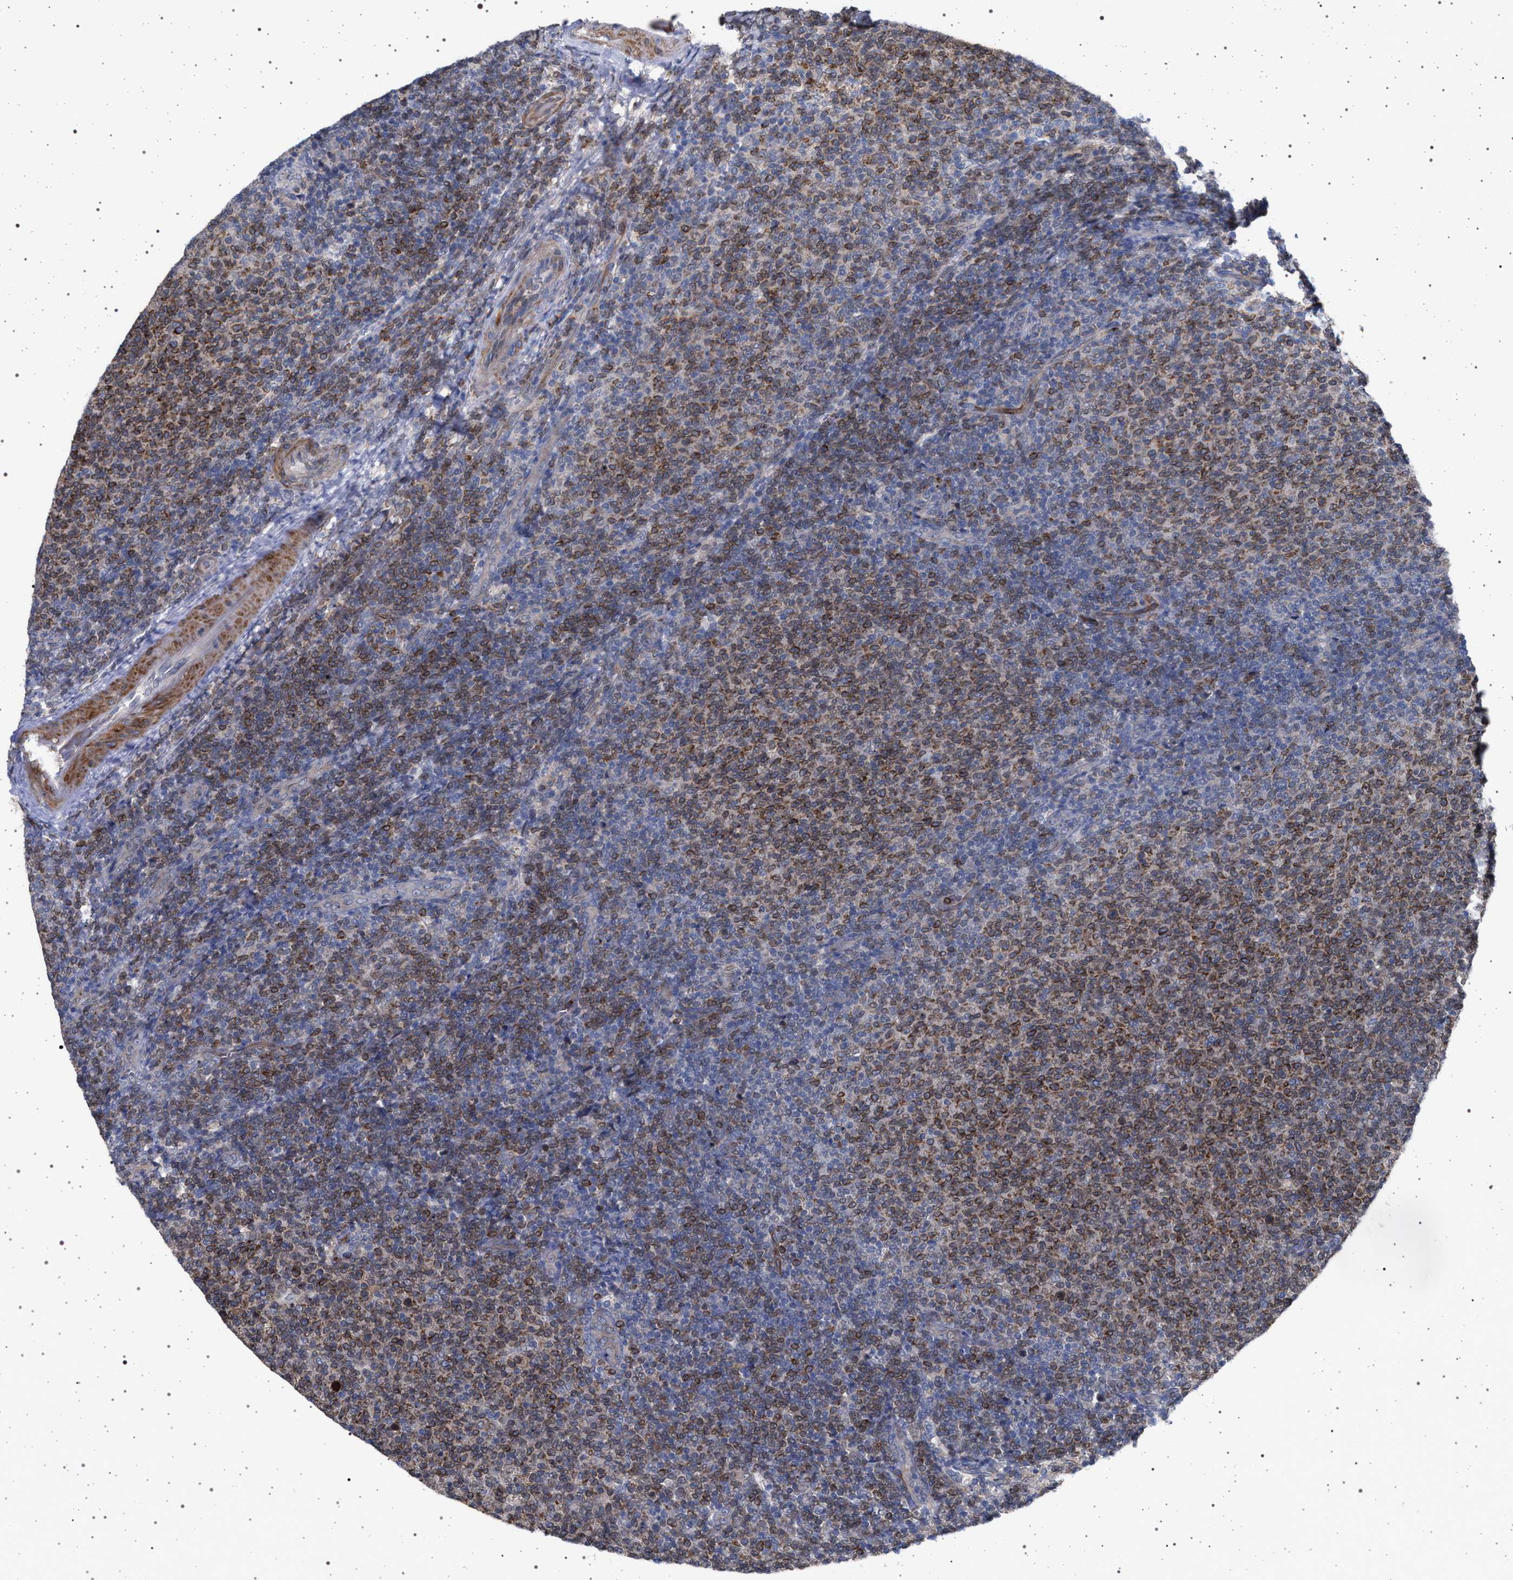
{"staining": {"intensity": "moderate", "quantity": "25%-75%", "location": "cytoplasmic/membranous"}, "tissue": "lymphoma", "cell_type": "Tumor cells", "image_type": "cancer", "snomed": [{"axis": "morphology", "description": "Malignant lymphoma, non-Hodgkin's type, Low grade"}, {"axis": "topography", "description": "Lymph node"}], "caption": "Protein expression analysis of malignant lymphoma, non-Hodgkin's type (low-grade) shows moderate cytoplasmic/membranous positivity in about 25%-75% of tumor cells.", "gene": "RBM48", "patient": {"sex": "male", "age": 66}}